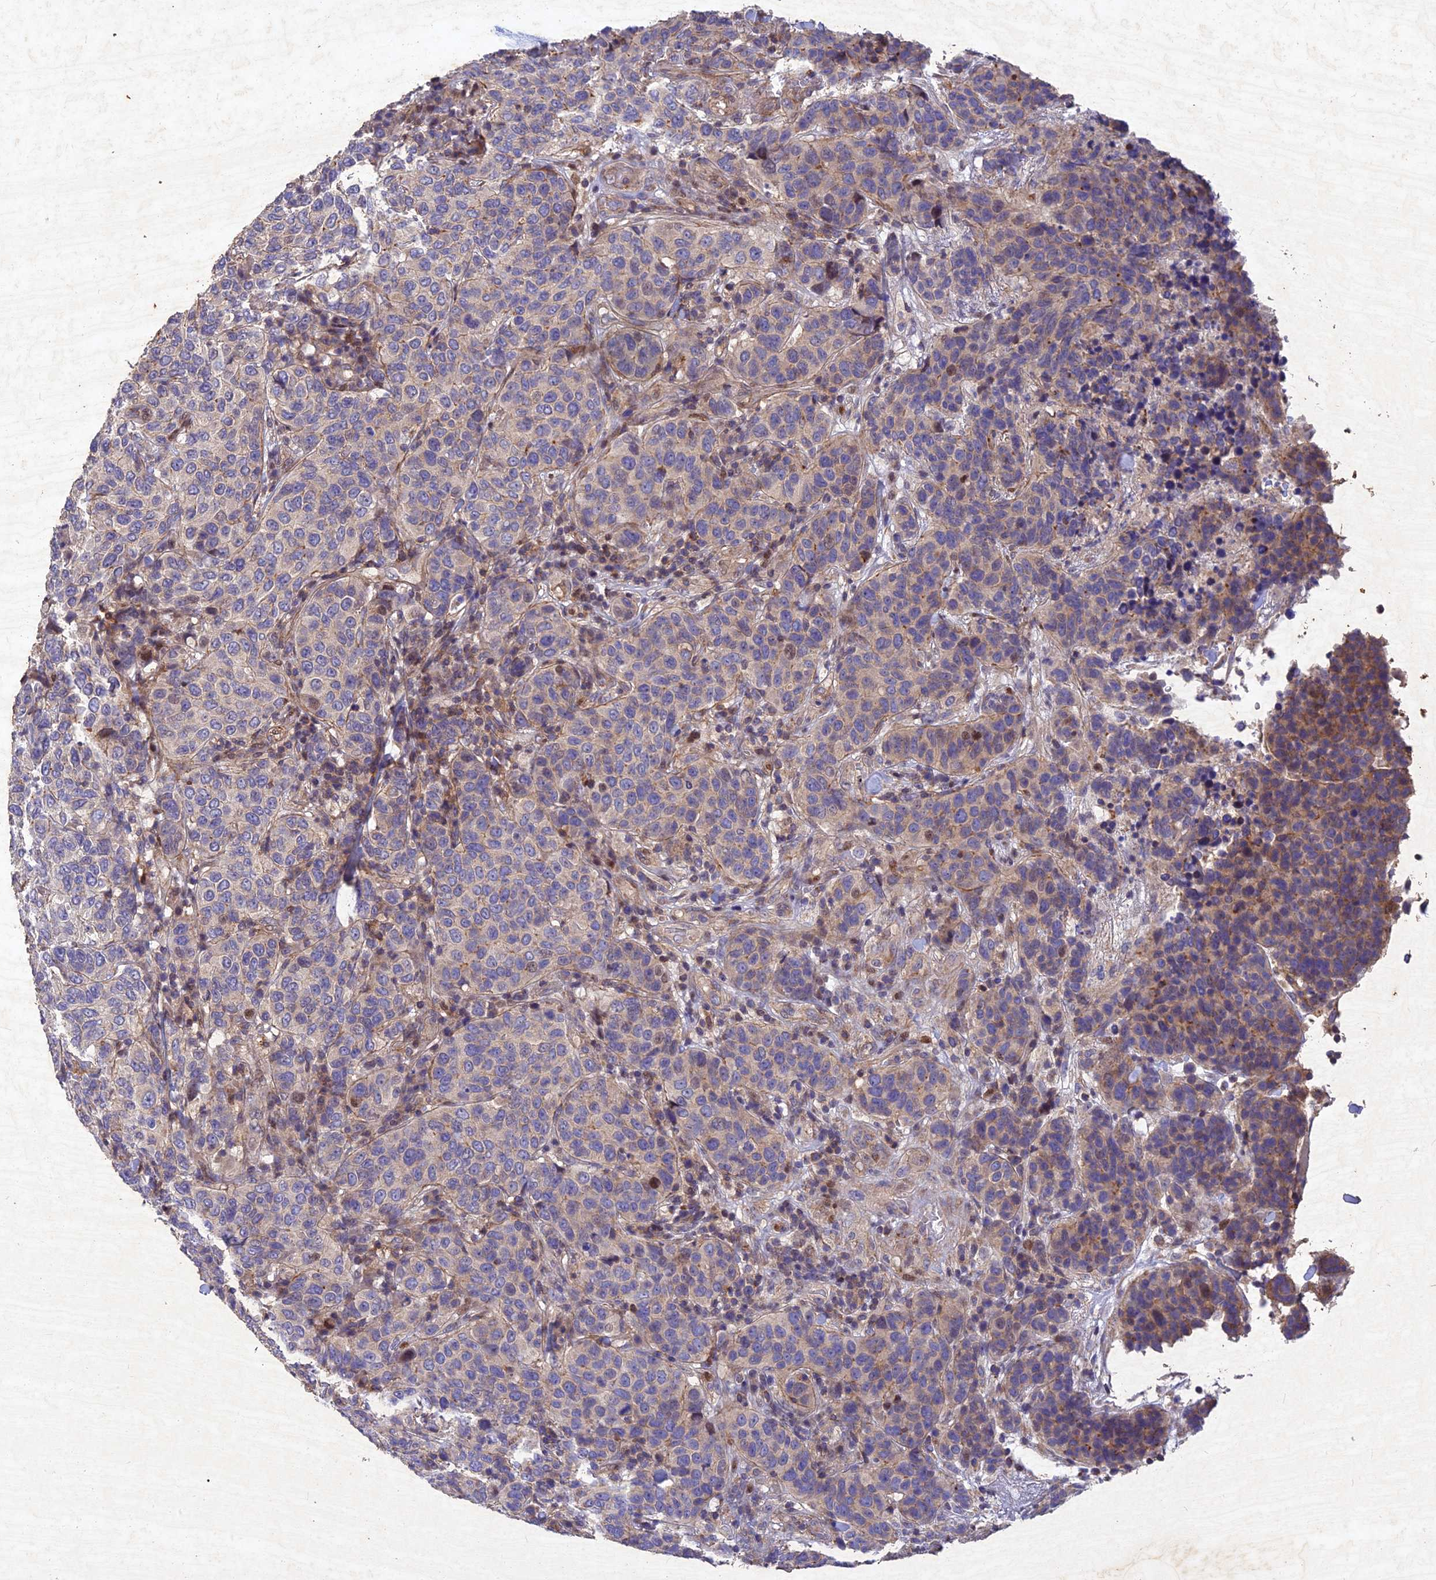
{"staining": {"intensity": "weak", "quantity": "<25%", "location": "cytoplasmic/membranous"}, "tissue": "breast cancer", "cell_type": "Tumor cells", "image_type": "cancer", "snomed": [{"axis": "morphology", "description": "Duct carcinoma"}, {"axis": "topography", "description": "Breast"}], "caption": "Tumor cells show no significant expression in breast cancer (invasive ductal carcinoma). Nuclei are stained in blue.", "gene": "RELCH", "patient": {"sex": "female", "age": 55}}